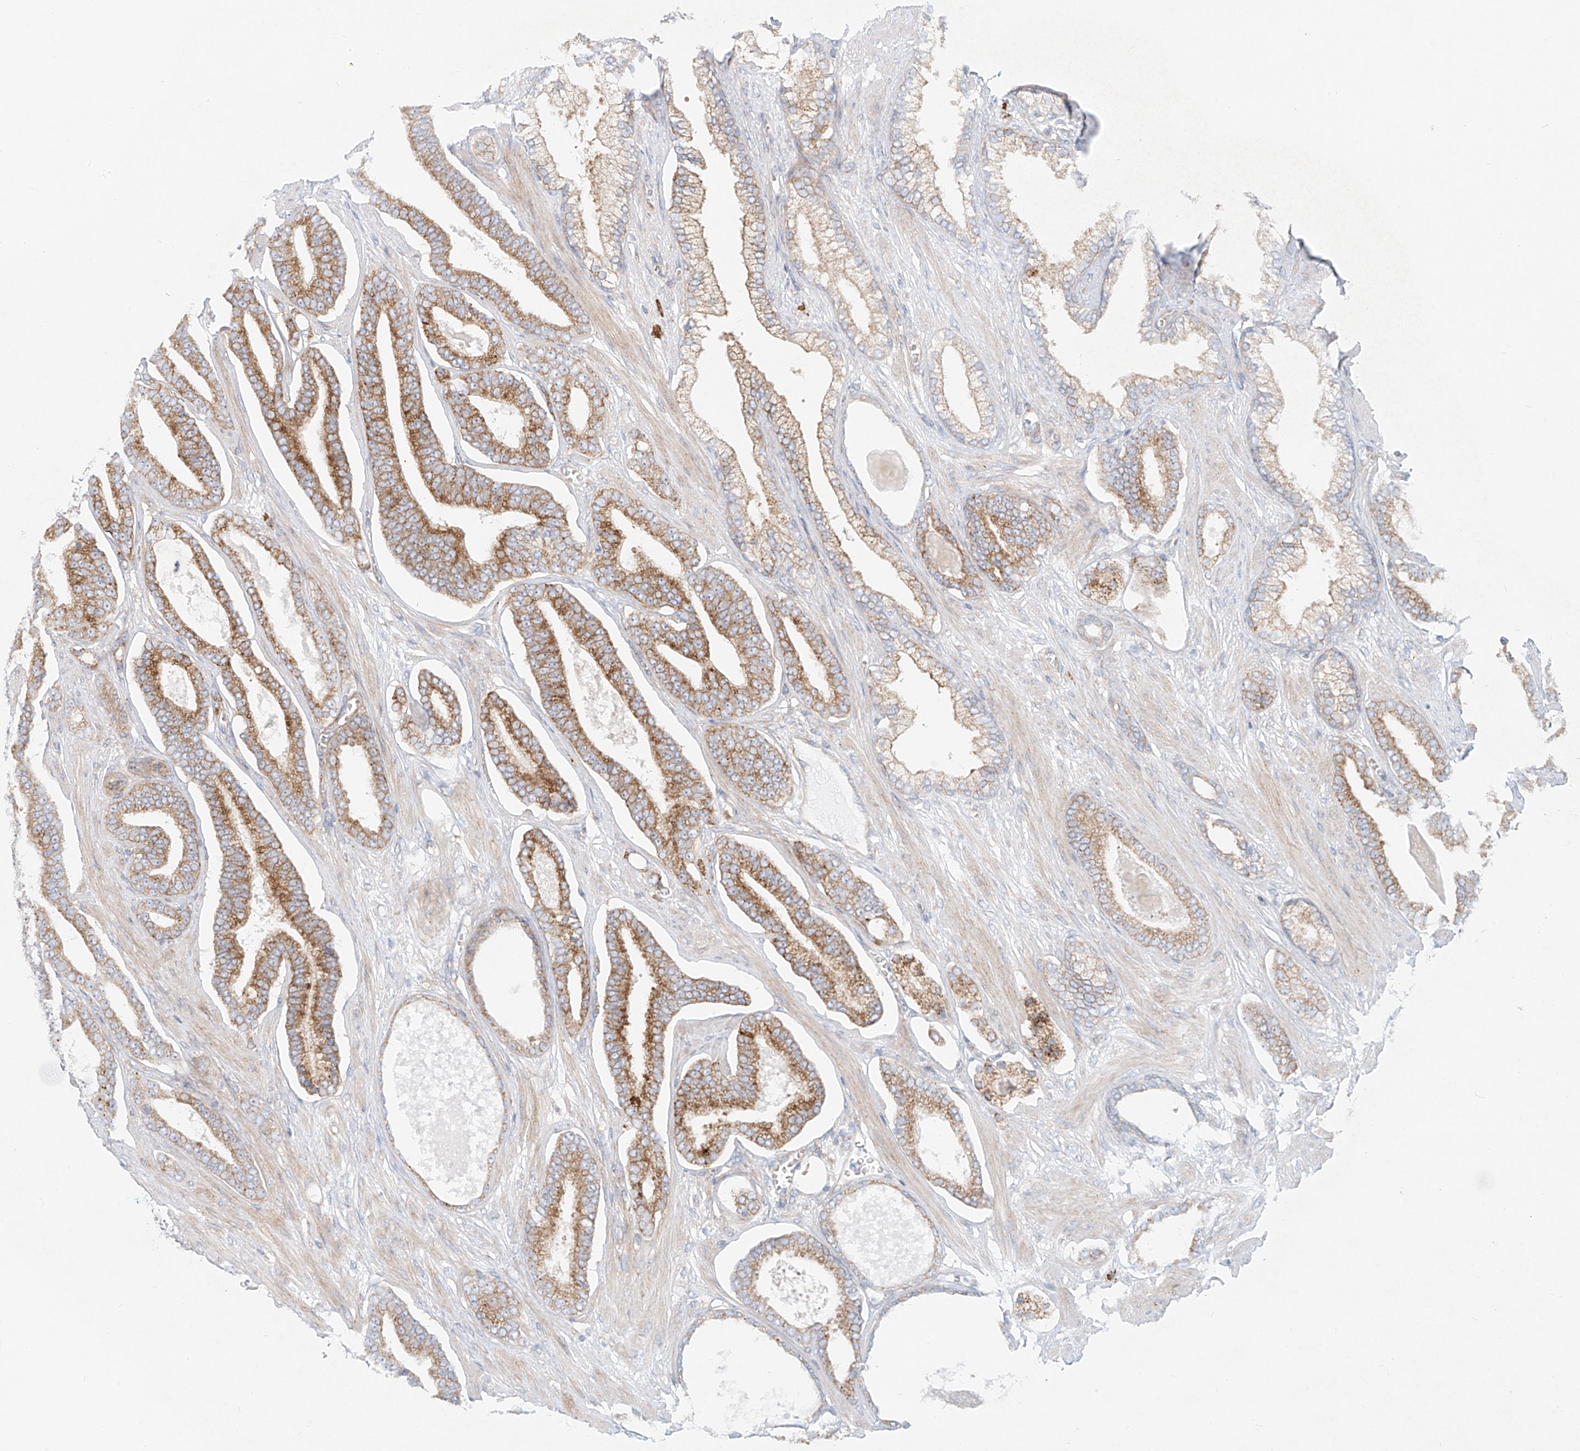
{"staining": {"intensity": "moderate", "quantity": ">75%", "location": "cytoplasmic/membranous"}, "tissue": "prostate cancer", "cell_type": "Tumor cells", "image_type": "cancer", "snomed": [{"axis": "morphology", "description": "Adenocarcinoma, Low grade"}, {"axis": "topography", "description": "Prostate"}], "caption": "Immunohistochemistry histopathology image of human low-grade adenocarcinoma (prostate) stained for a protein (brown), which reveals medium levels of moderate cytoplasmic/membranous staining in about >75% of tumor cells.", "gene": "EIPR1", "patient": {"sex": "male", "age": 70}}